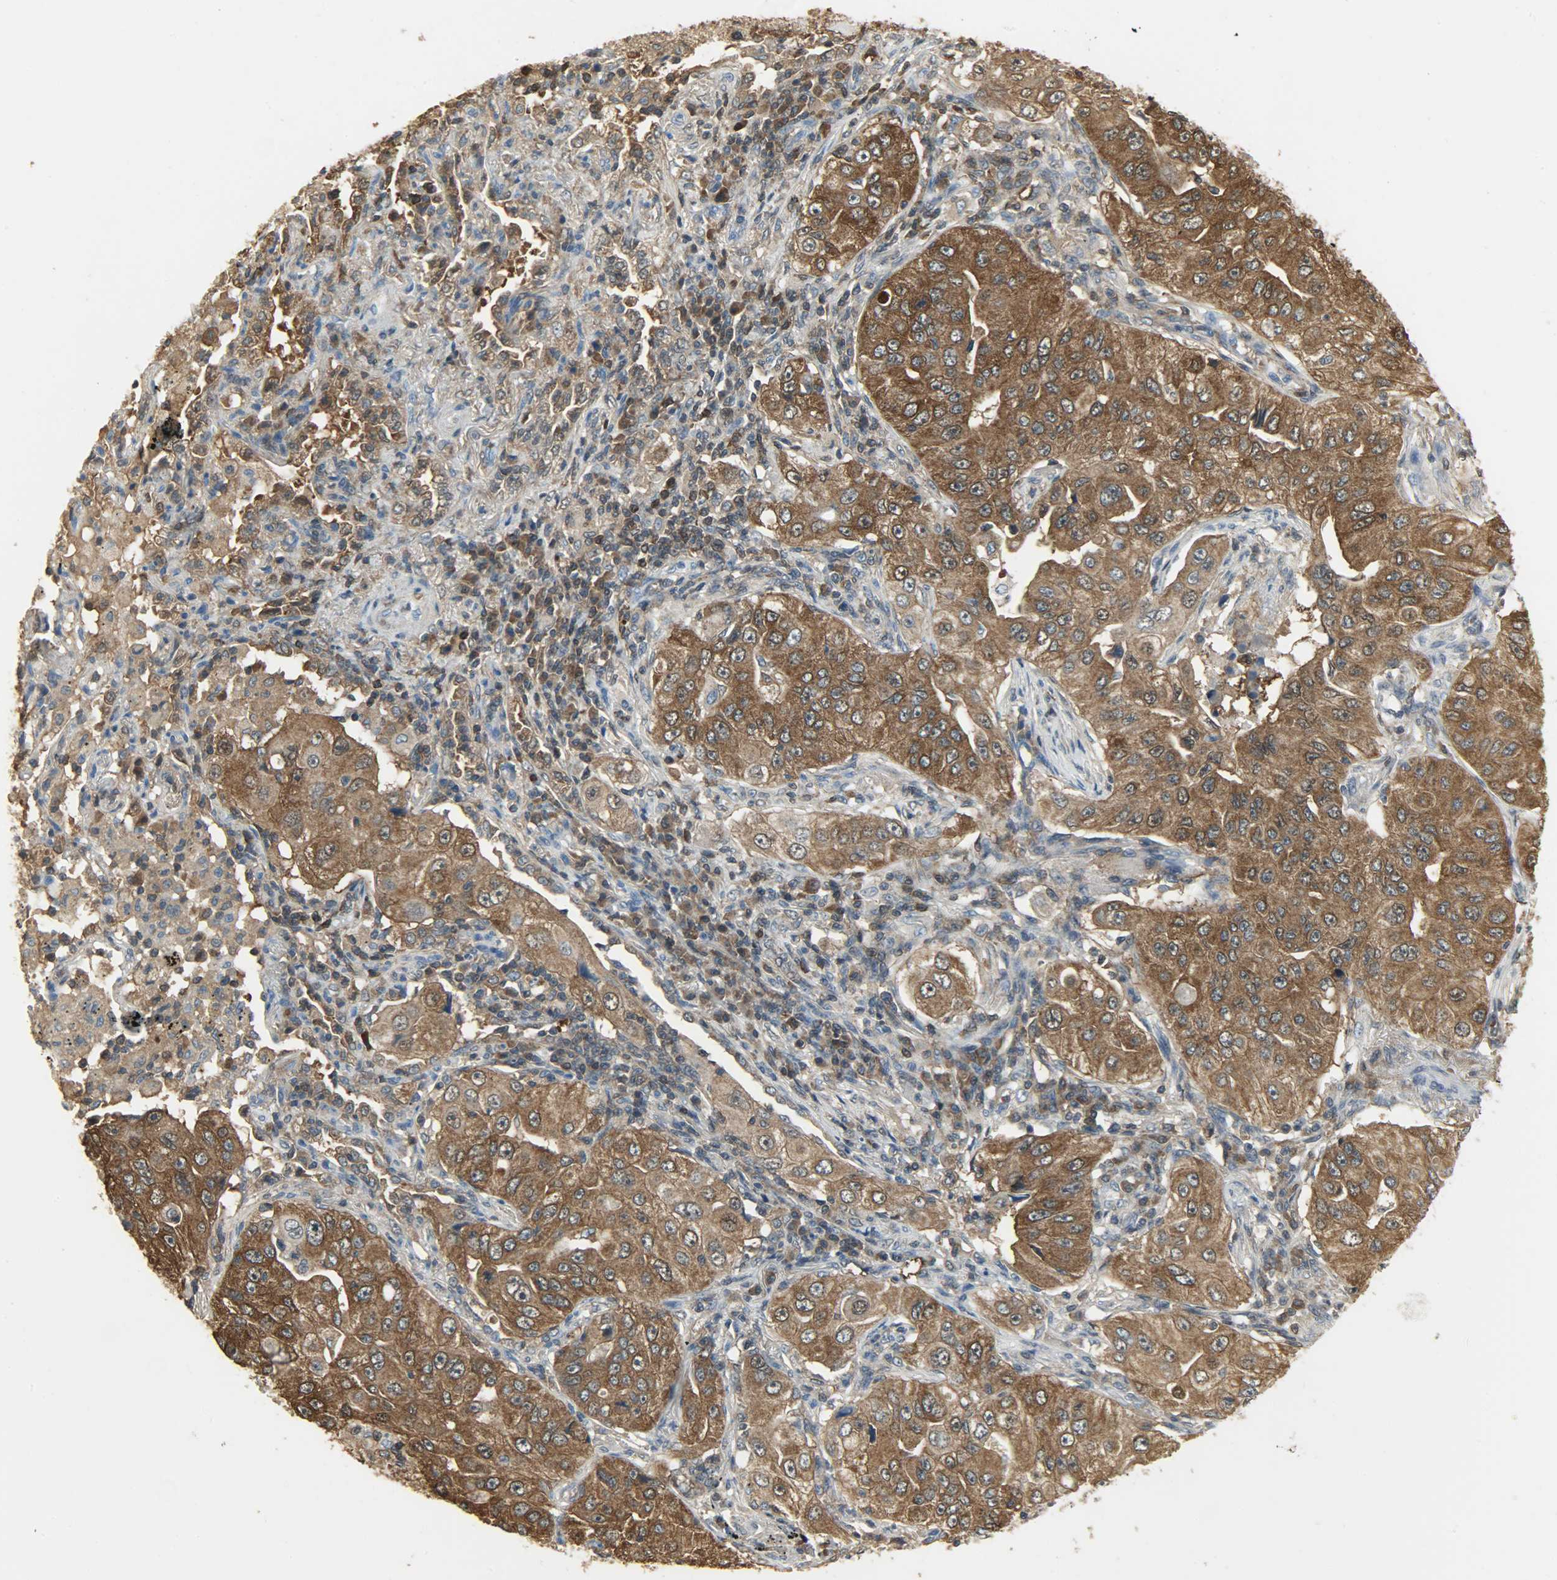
{"staining": {"intensity": "strong", "quantity": ">75%", "location": "cytoplasmic/membranous,nuclear"}, "tissue": "lung cancer", "cell_type": "Tumor cells", "image_type": "cancer", "snomed": [{"axis": "morphology", "description": "Adenocarcinoma, NOS"}, {"axis": "topography", "description": "Lung"}], "caption": "A histopathology image showing strong cytoplasmic/membranous and nuclear expression in approximately >75% of tumor cells in lung cancer (adenocarcinoma), as visualized by brown immunohistochemical staining.", "gene": "LDHB", "patient": {"sex": "male", "age": 84}}